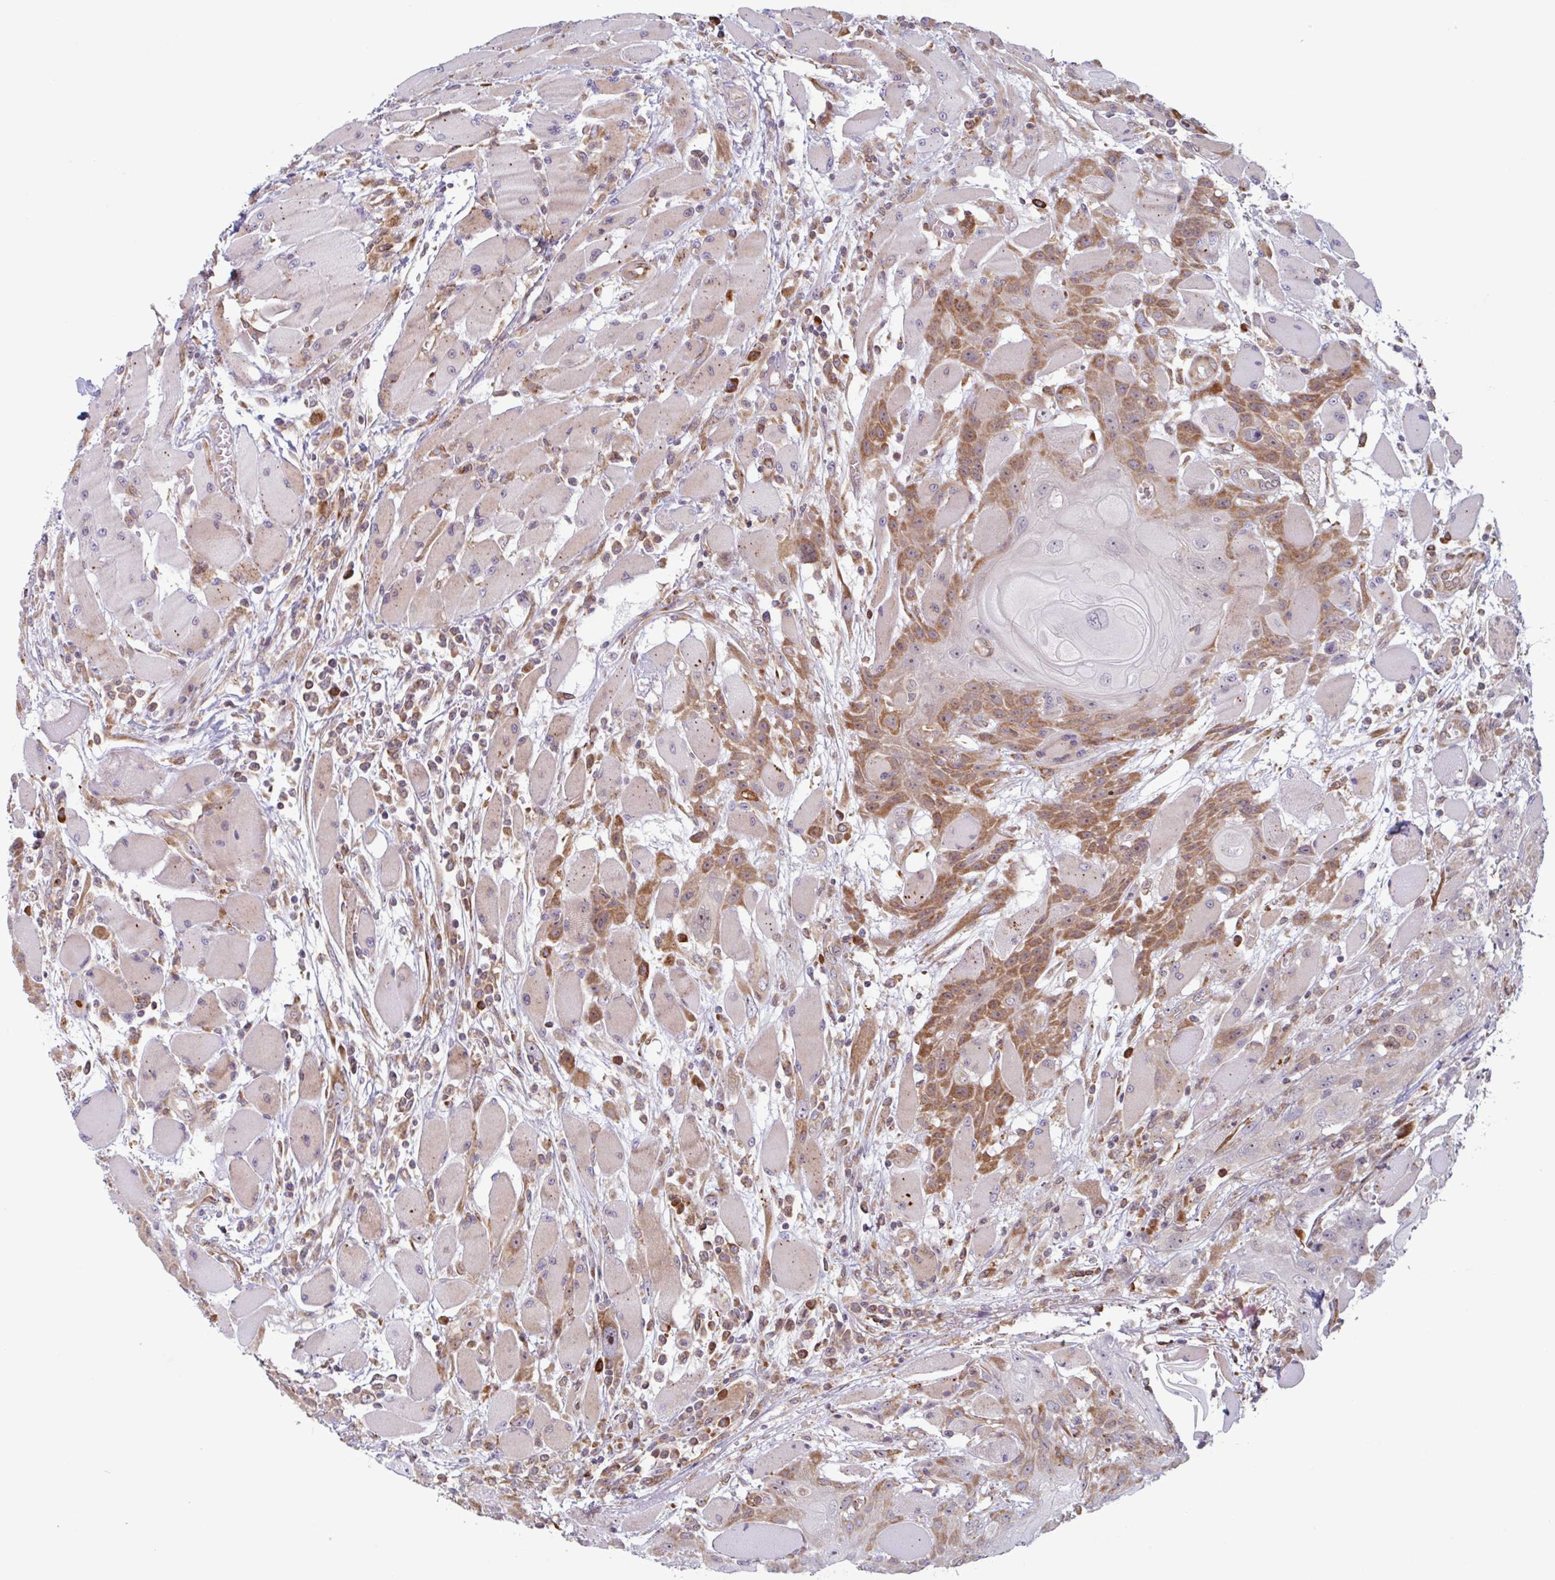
{"staining": {"intensity": "moderate", "quantity": ">75%", "location": "cytoplasmic/membranous"}, "tissue": "head and neck cancer", "cell_type": "Tumor cells", "image_type": "cancer", "snomed": [{"axis": "morphology", "description": "Squamous cell carcinoma, NOS"}, {"axis": "topography", "description": "Head-Neck"}], "caption": "About >75% of tumor cells in head and neck squamous cell carcinoma reveal moderate cytoplasmic/membranous protein expression as visualized by brown immunohistochemical staining.", "gene": "RIT1", "patient": {"sex": "female", "age": 43}}